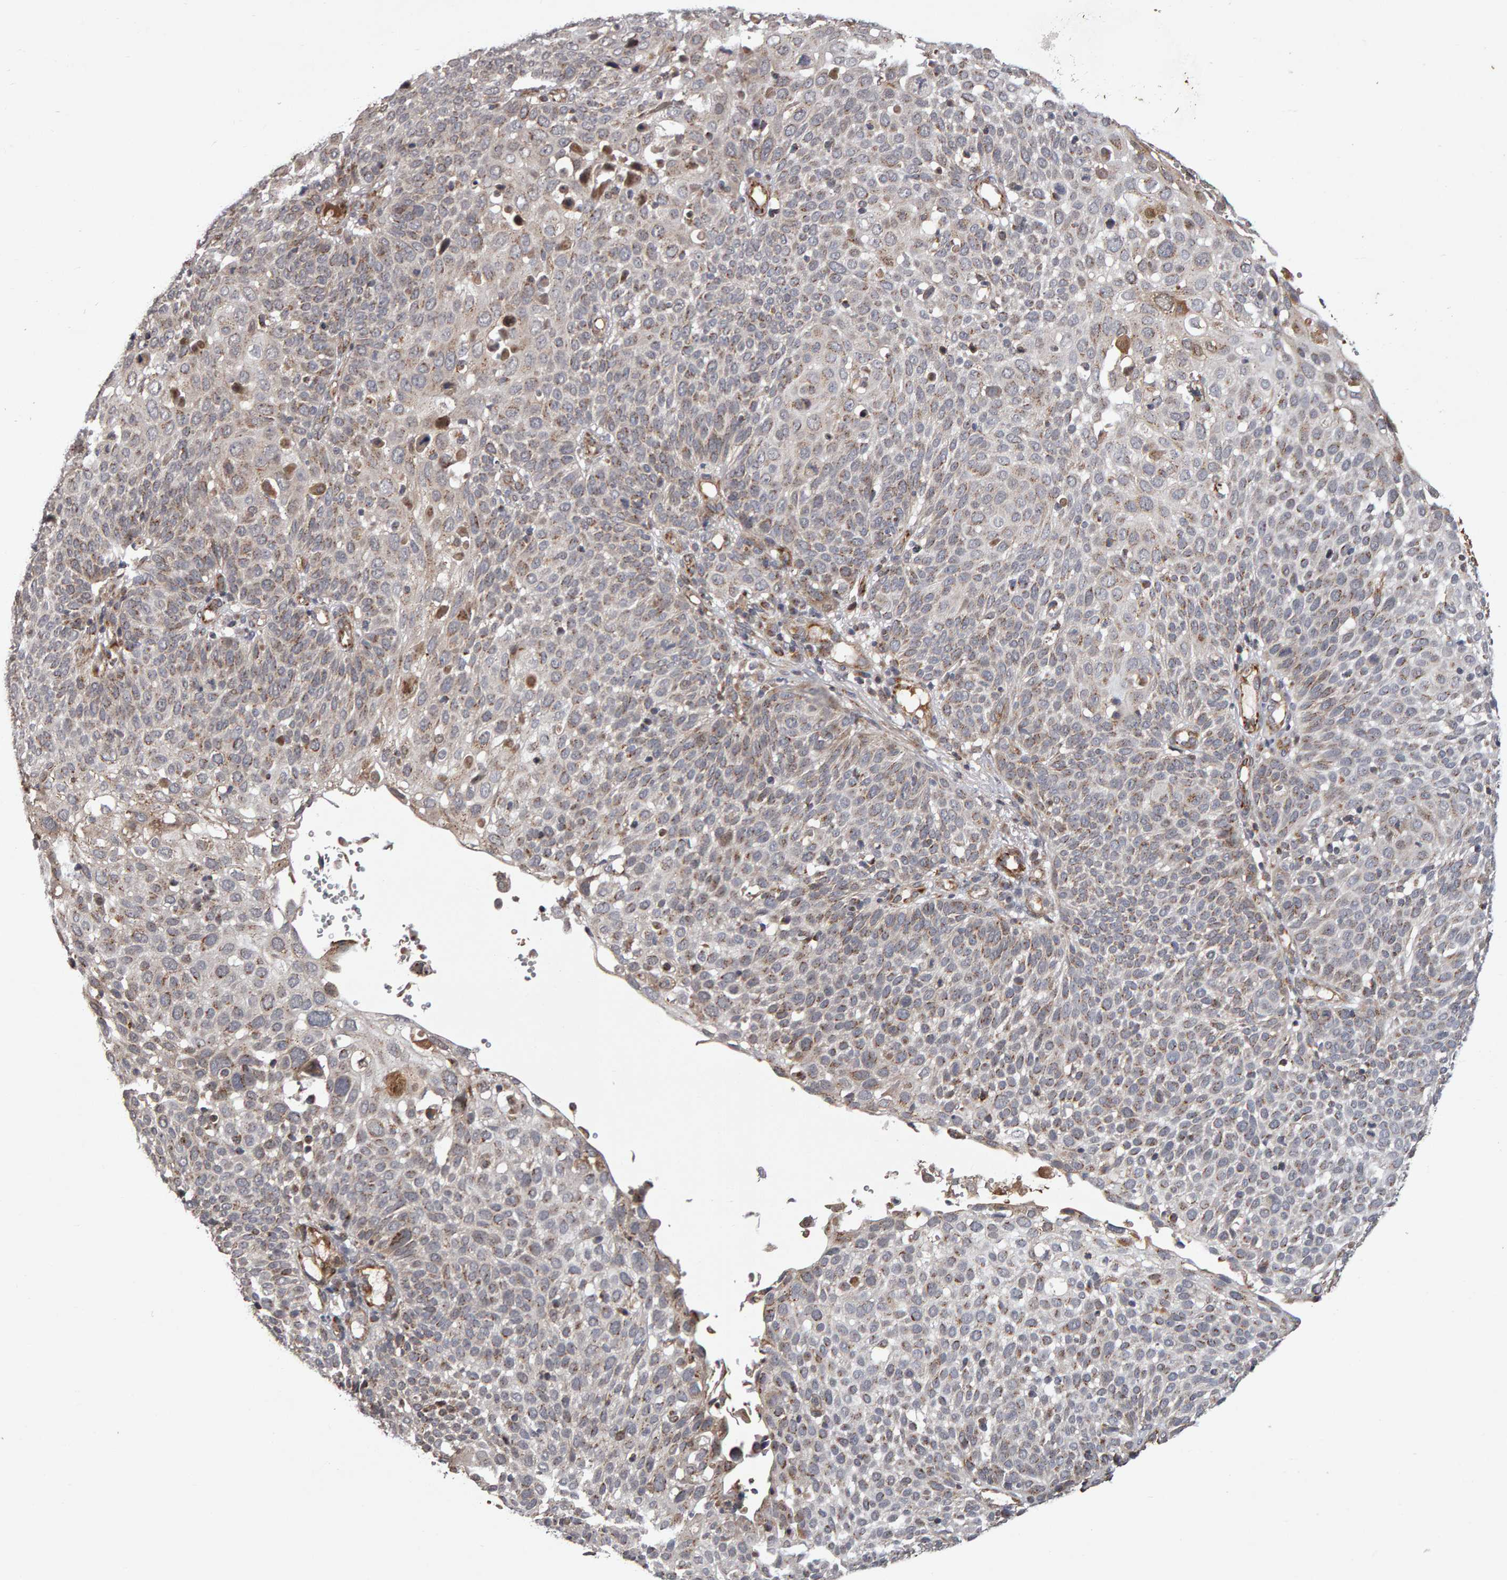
{"staining": {"intensity": "moderate", "quantity": "25%-75%", "location": "cytoplasmic/membranous"}, "tissue": "cervical cancer", "cell_type": "Tumor cells", "image_type": "cancer", "snomed": [{"axis": "morphology", "description": "Squamous cell carcinoma, NOS"}, {"axis": "topography", "description": "Cervix"}], "caption": "Protein expression analysis of cervical cancer demonstrates moderate cytoplasmic/membranous expression in approximately 25%-75% of tumor cells. (Brightfield microscopy of DAB IHC at high magnification).", "gene": "CANT1", "patient": {"sex": "female", "age": 74}}